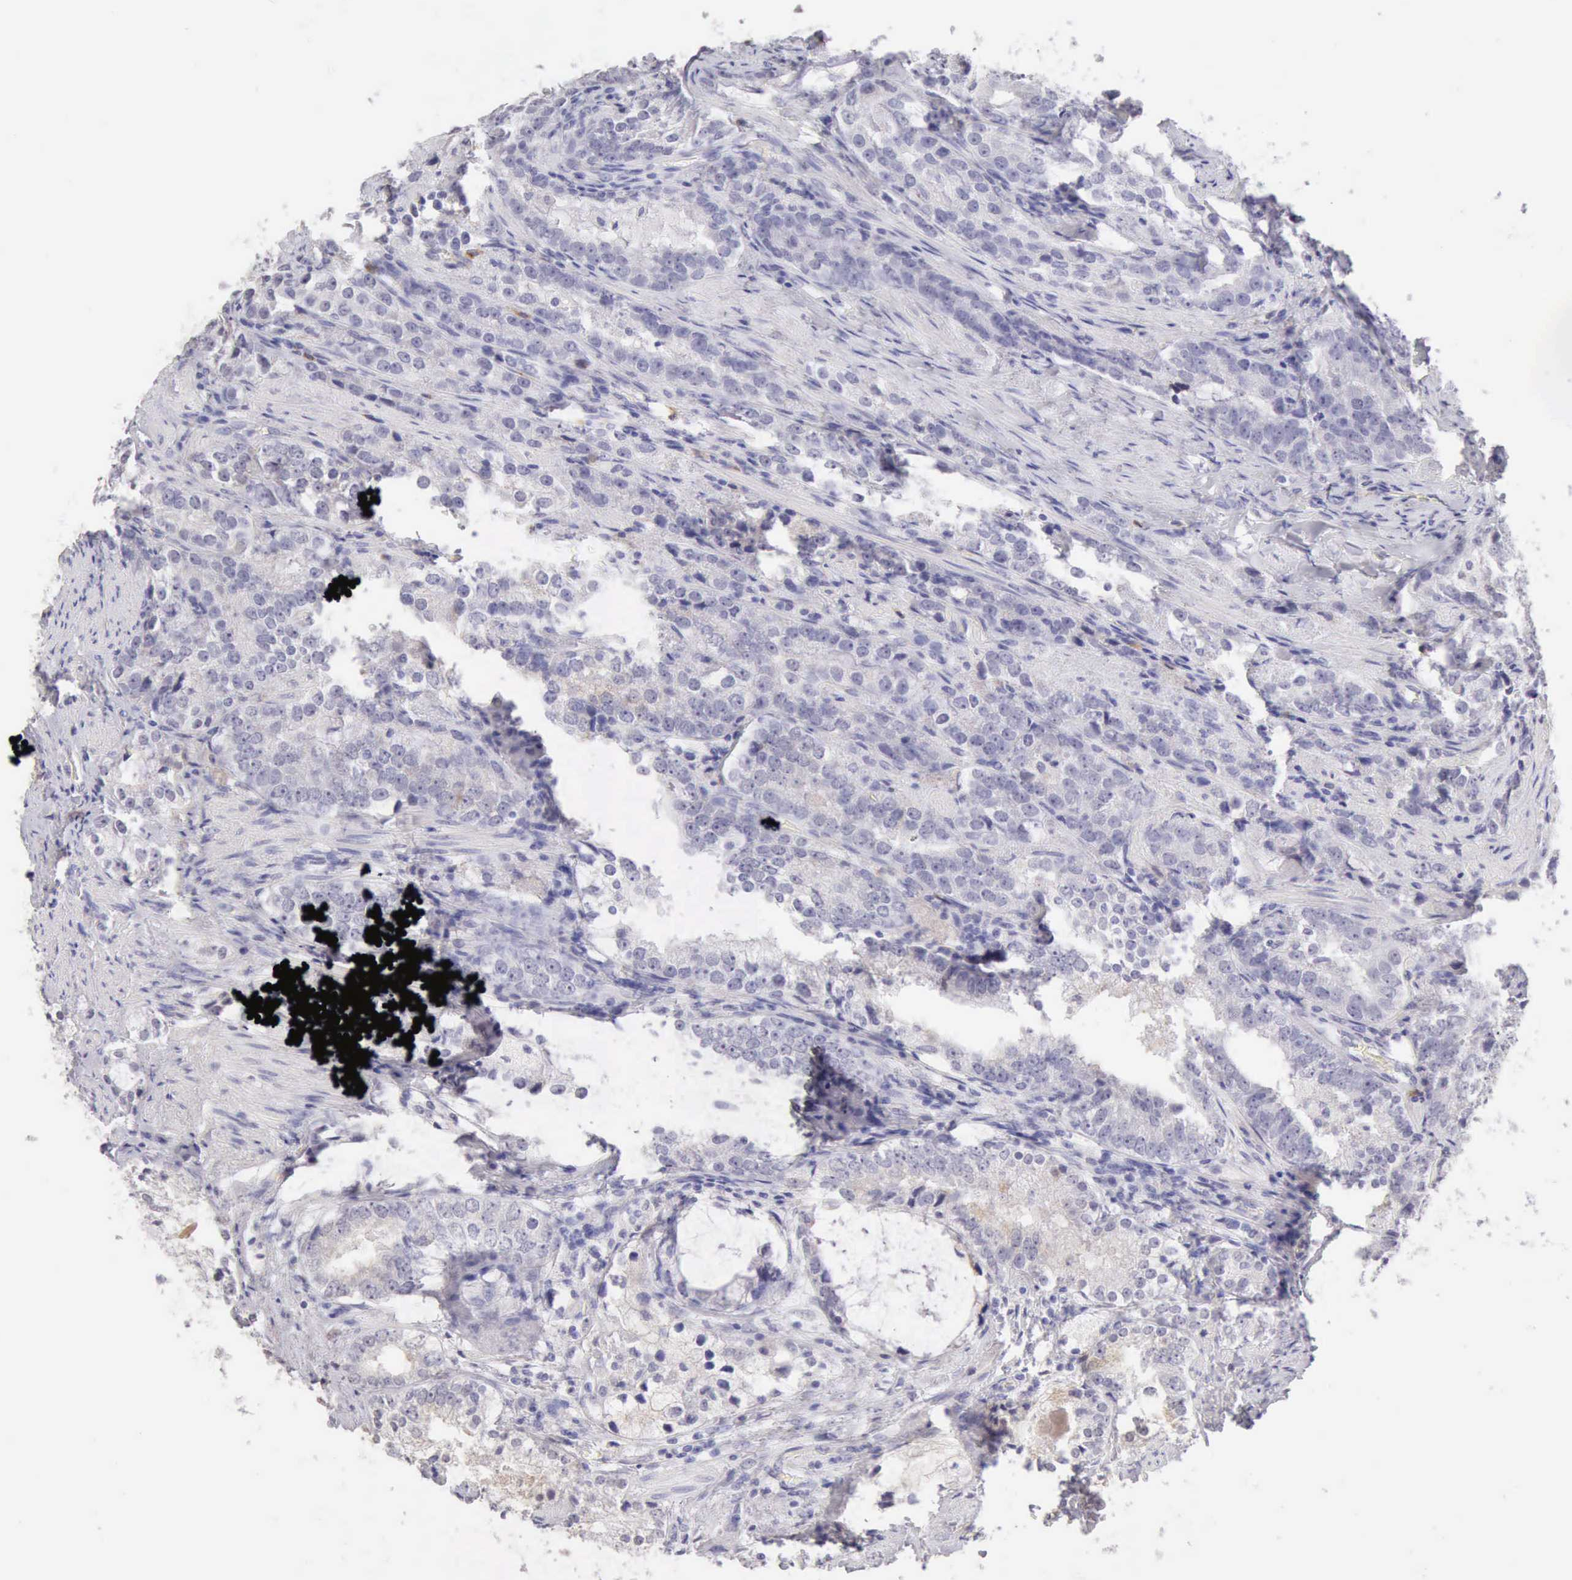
{"staining": {"intensity": "negative", "quantity": "none", "location": "none"}, "tissue": "prostate cancer", "cell_type": "Tumor cells", "image_type": "cancer", "snomed": [{"axis": "morphology", "description": "Adenocarcinoma, High grade"}, {"axis": "topography", "description": "Prostate"}], "caption": "Immunohistochemistry image of neoplastic tissue: high-grade adenocarcinoma (prostate) stained with DAB shows no significant protein expression in tumor cells. (Immunohistochemistry, brightfield microscopy, high magnification).", "gene": "RNASE1", "patient": {"sex": "male", "age": 63}}